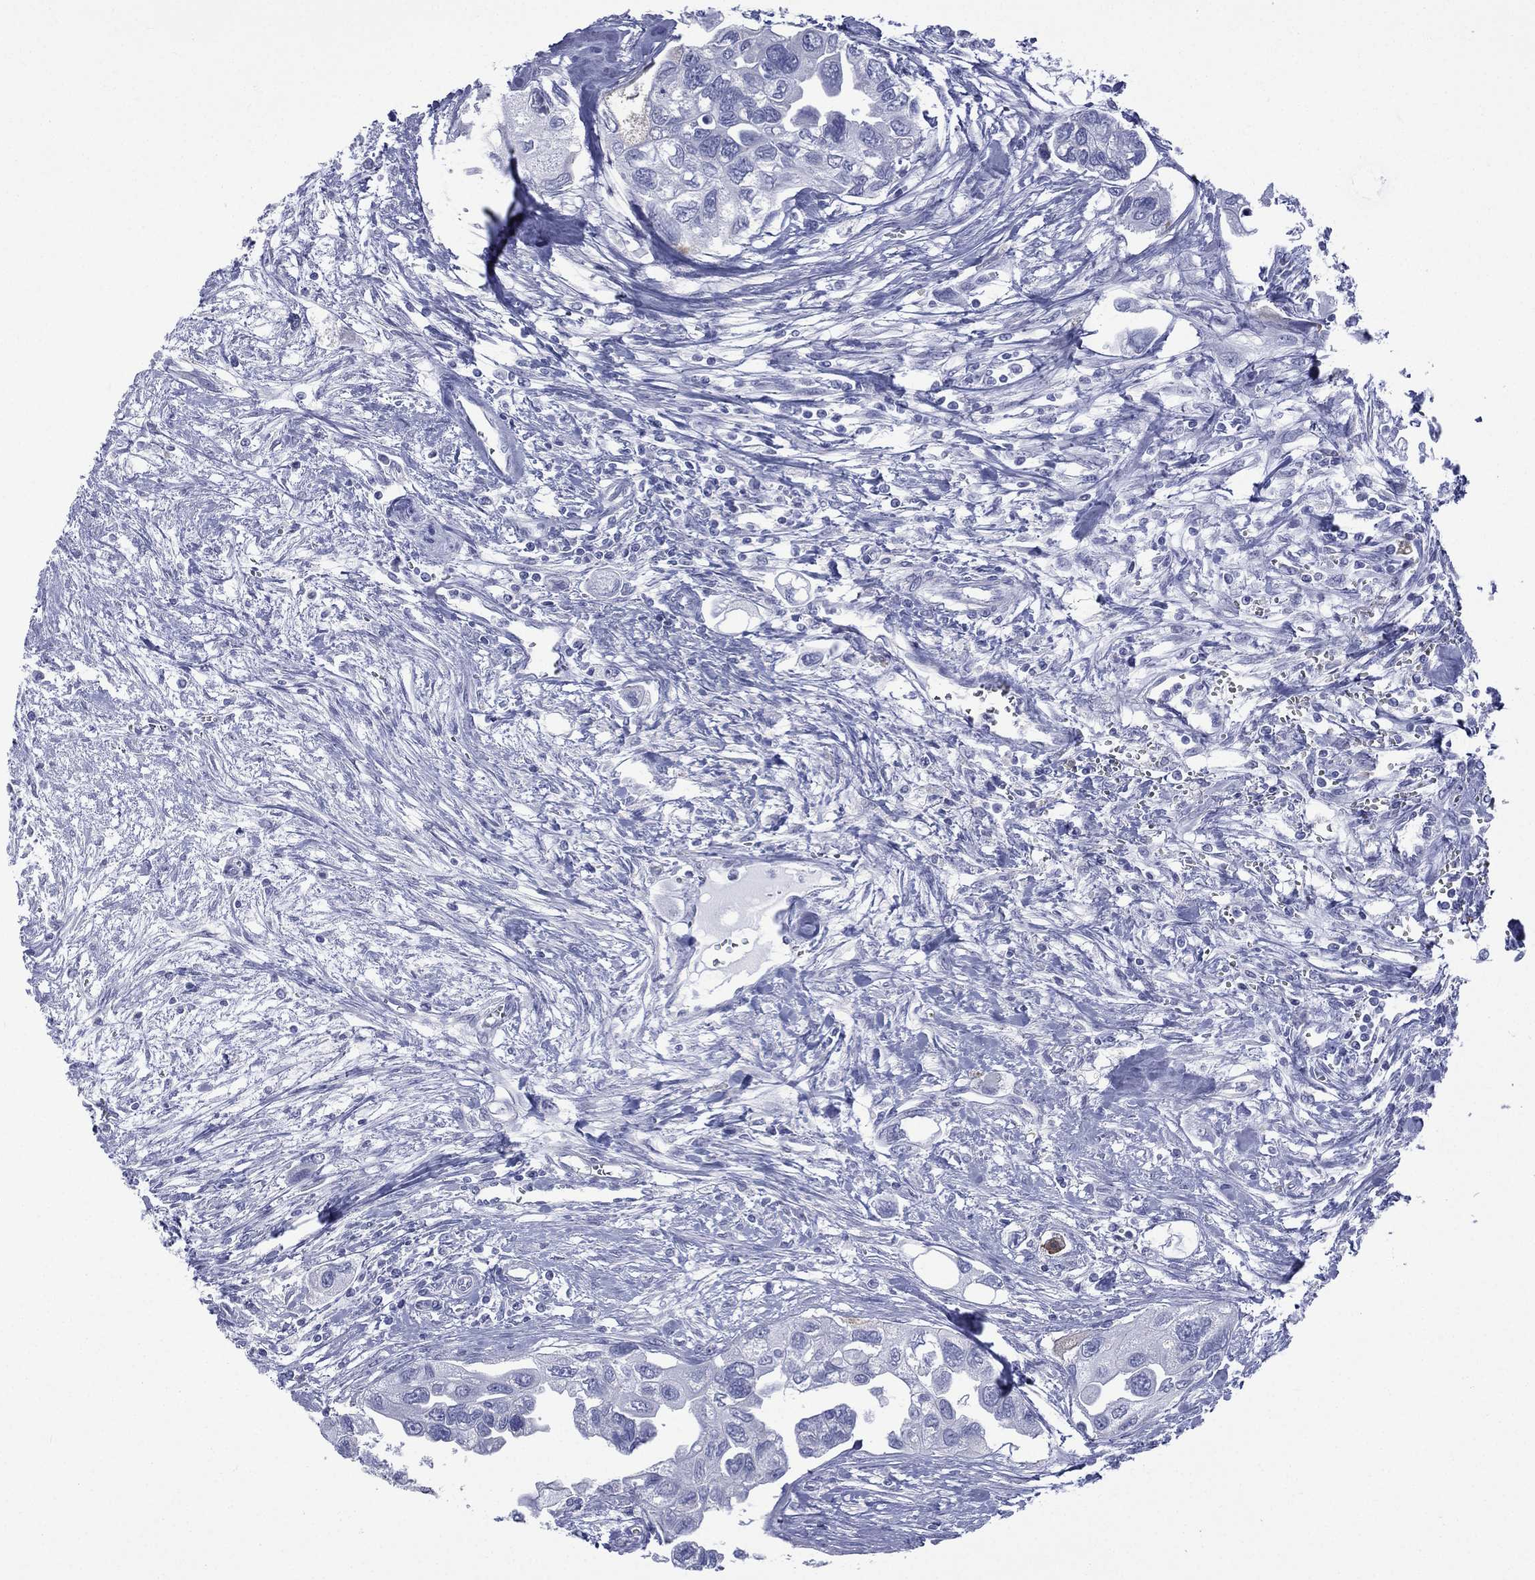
{"staining": {"intensity": "negative", "quantity": "none", "location": "none"}, "tissue": "urothelial cancer", "cell_type": "Tumor cells", "image_type": "cancer", "snomed": [{"axis": "morphology", "description": "Urothelial carcinoma, High grade"}, {"axis": "topography", "description": "Urinary bladder"}], "caption": "Human urothelial carcinoma (high-grade) stained for a protein using immunohistochemistry demonstrates no positivity in tumor cells.", "gene": "CES2", "patient": {"sex": "male", "age": 59}}